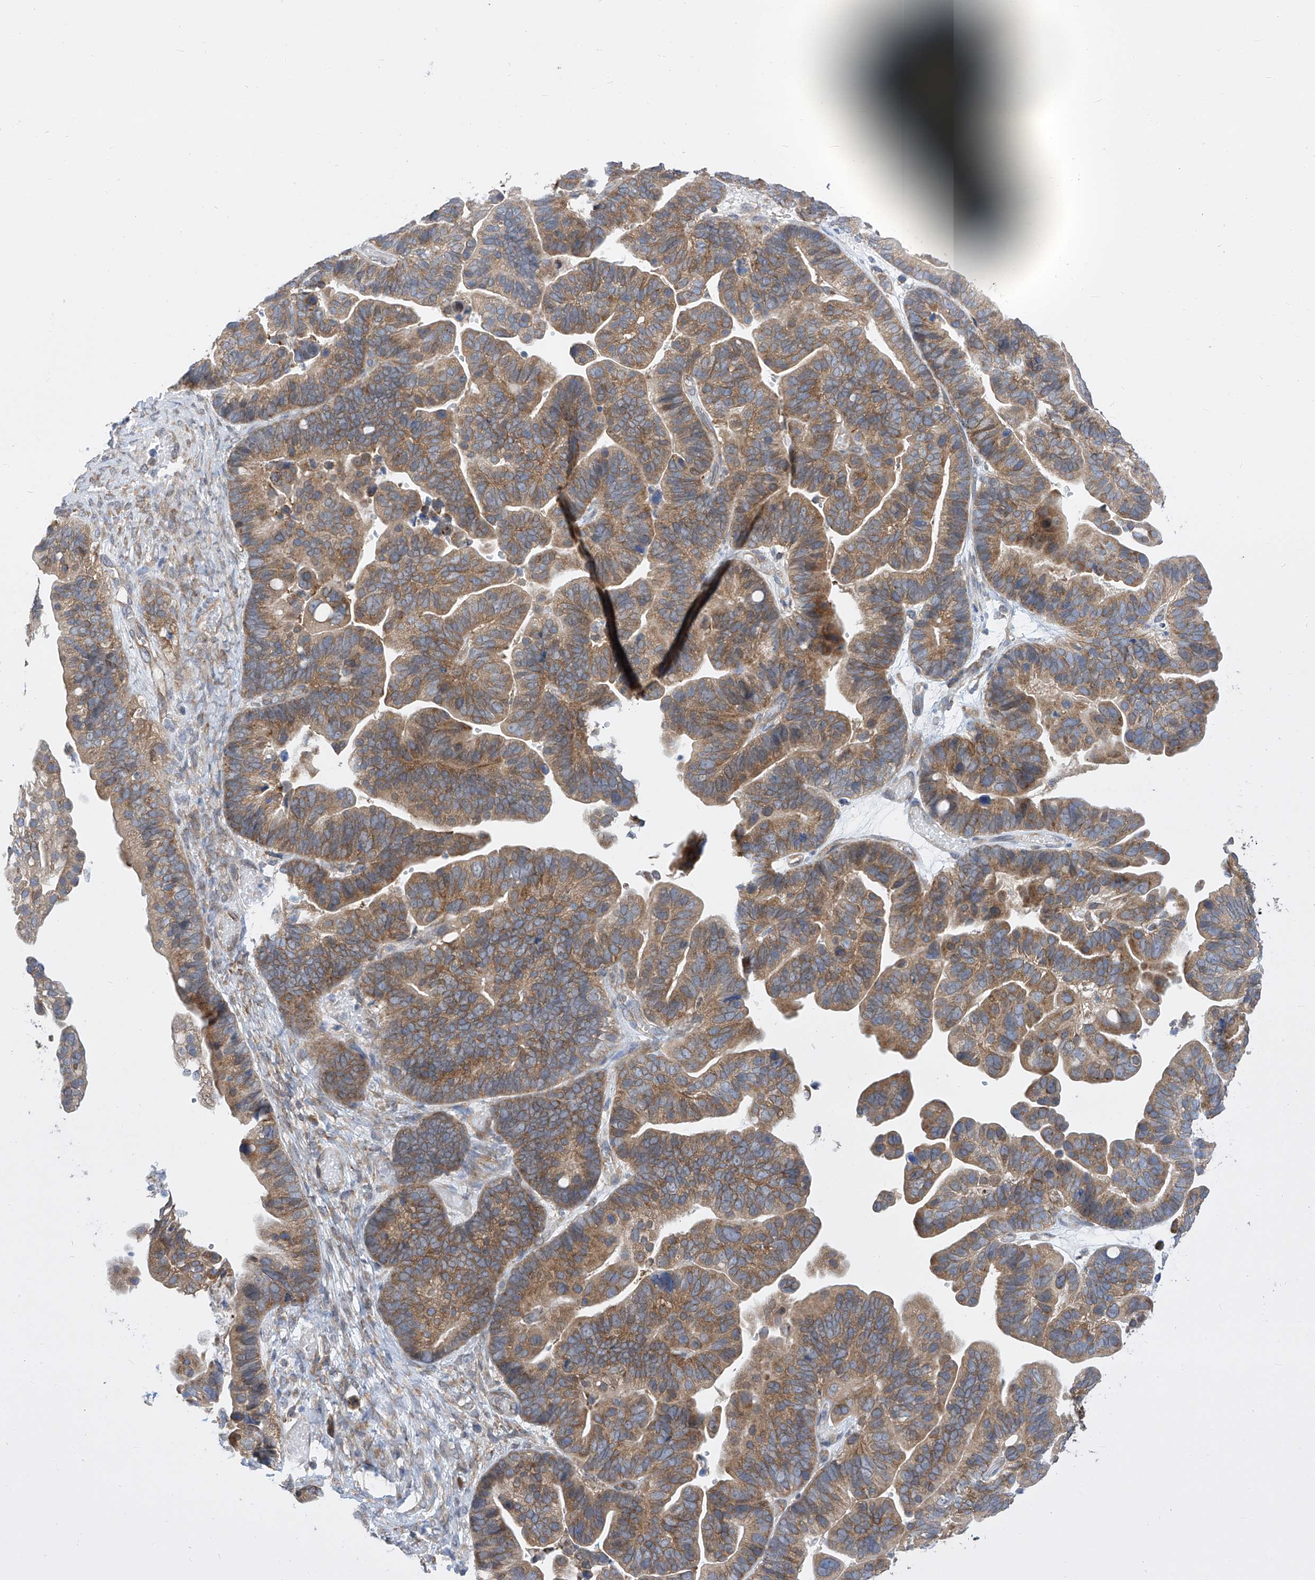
{"staining": {"intensity": "moderate", "quantity": ">75%", "location": "cytoplasmic/membranous"}, "tissue": "ovarian cancer", "cell_type": "Tumor cells", "image_type": "cancer", "snomed": [{"axis": "morphology", "description": "Cystadenocarcinoma, serous, NOS"}, {"axis": "topography", "description": "Ovary"}], "caption": "There is medium levels of moderate cytoplasmic/membranous staining in tumor cells of serous cystadenocarcinoma (ovarian), as demonstrated by immunohistochemical staining (brown color).", "gene": "EIF3M", "patient": {"sex": "female", "age": 56}}